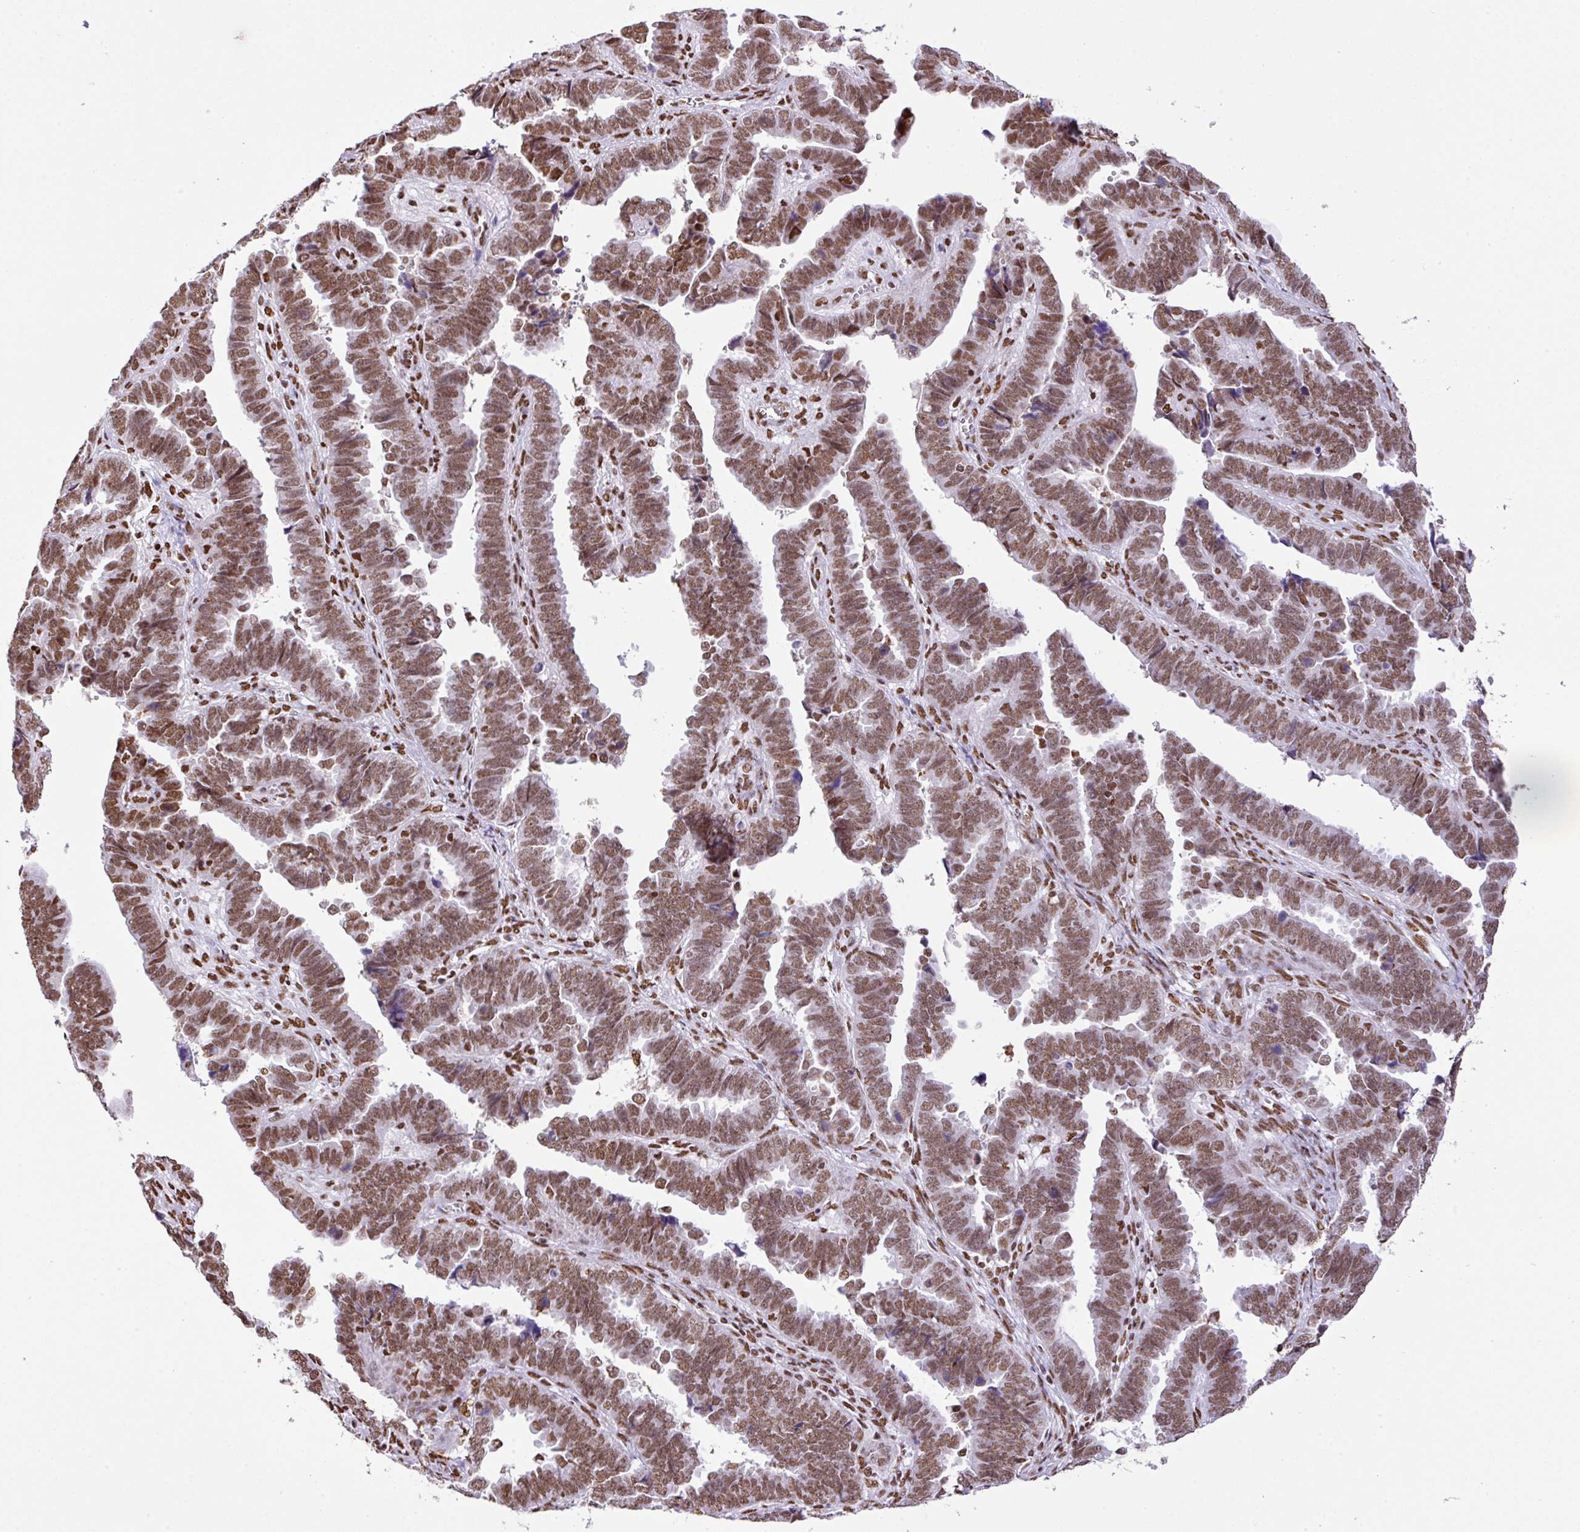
{"staining": {"intensity": "moderate", "quantity": ">75%", "location": "nuclear"}, "tissue": "endometrial cancer", "cell_type": "Tumor cells", "image_type": "cancer", "snomed": [{"axis": "morphology", "description": "Adenocarcinoma, NOS"}, {"axis": "topography", "description": "Endometrium"}], "caption": "Endometrial cancer stained with DAB (3,3'-diaminobenzidine) immunohistochemistry displays medium levels of moderate nuclear expression in approximately >75% of tumor cells.", "gene": "RARG", "patient": {"sex": "female", "age": 75}}